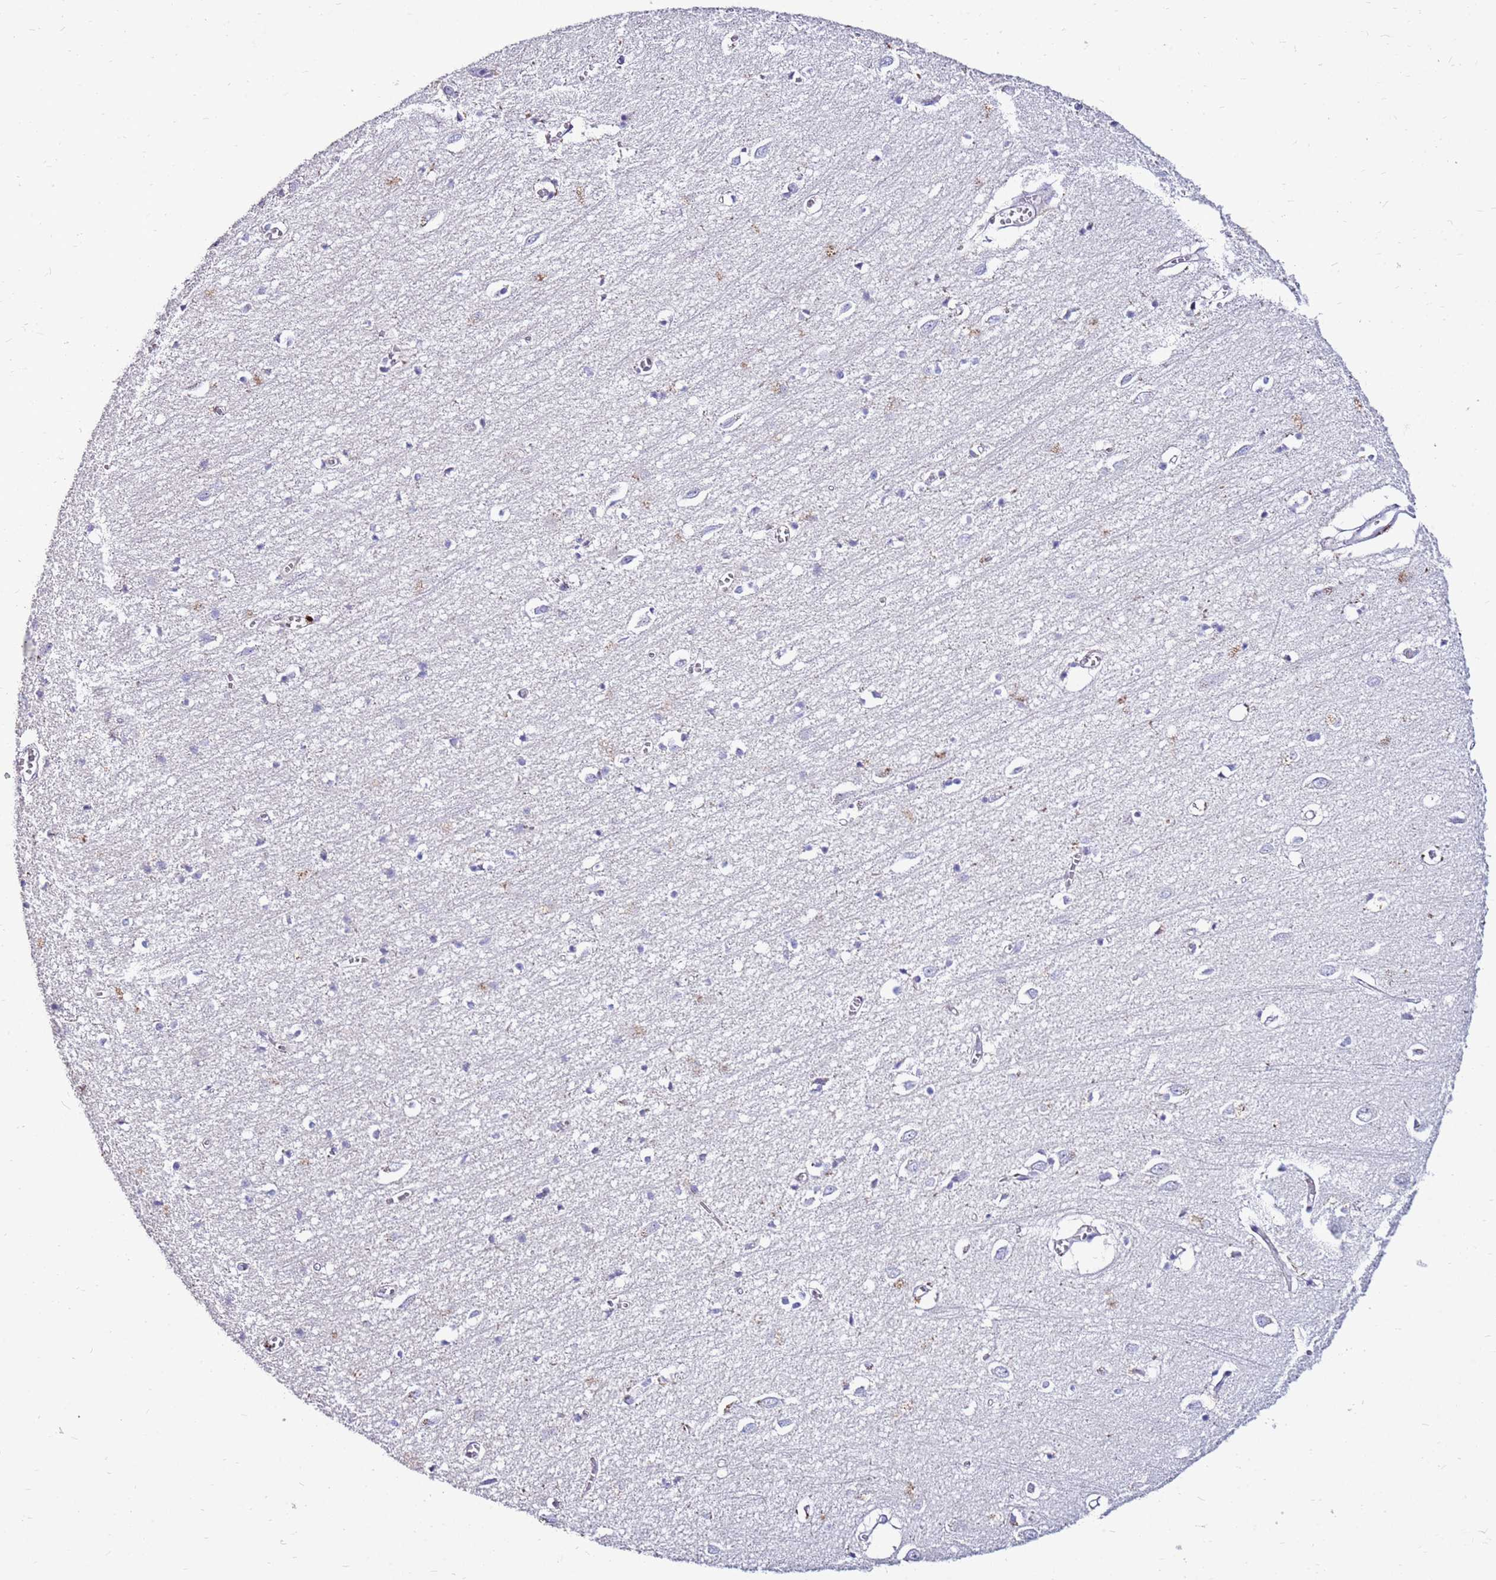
{"staining": {"intensity": "negative", "quantity": "none", "location": "none"}, "tissue": "cerebral cortex", "cell_type": "Endothelial cells", "image_type": "normal", "snomed": [{"axis": "morphology", "description": "Normal tissue, NOS"}, {"axis": "topography", "description": "Cerebral cortex"}], "caption": "Endothelial cells are negative for protein expression in unremarkable human cerebral cortex. The staining is performed using DAB brown chromogen with nuclei counter-stained in using hematoxylin.", "gene": "IGF1R", "patient": {"sex": "female", "age": 64}}